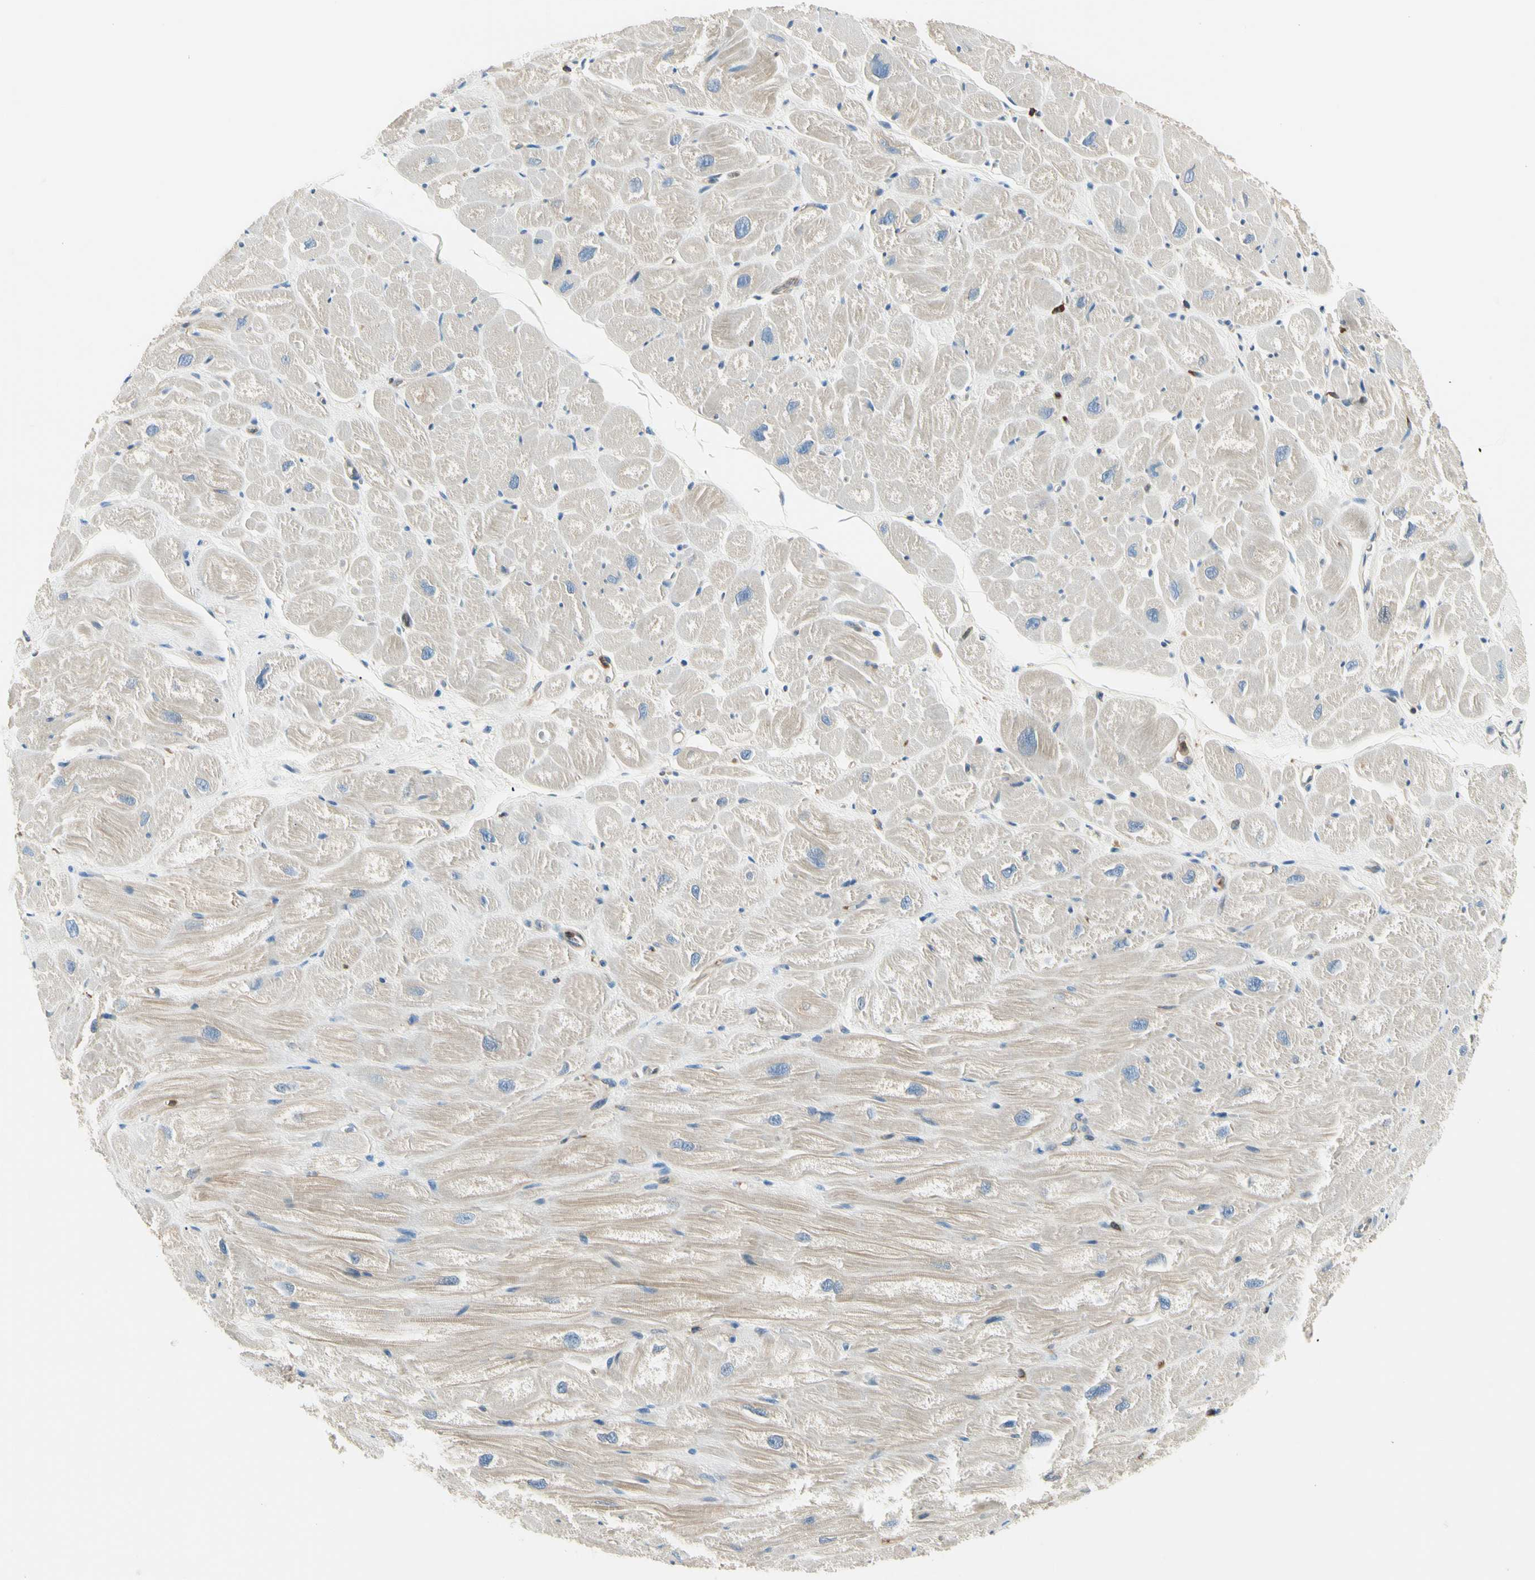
{"staining": {"intensity": "negative", "quantity": "none", "location": "none"}, "tissue": "heart muscle", "cell_type": "Cardiomyocytes", "image_type": "normal", "snomed": [{"axis": "morphology", "description": "Normal tissue, NOS"}, {"axis": "topography", "description": "Heart"}], "caption": "This is an immunohistochemistry image of benign human heart muscle. There is no expression in cardiomyocytes.", "gene": "CAPZA2", "patient": {"sex": "male", "age": 49}}